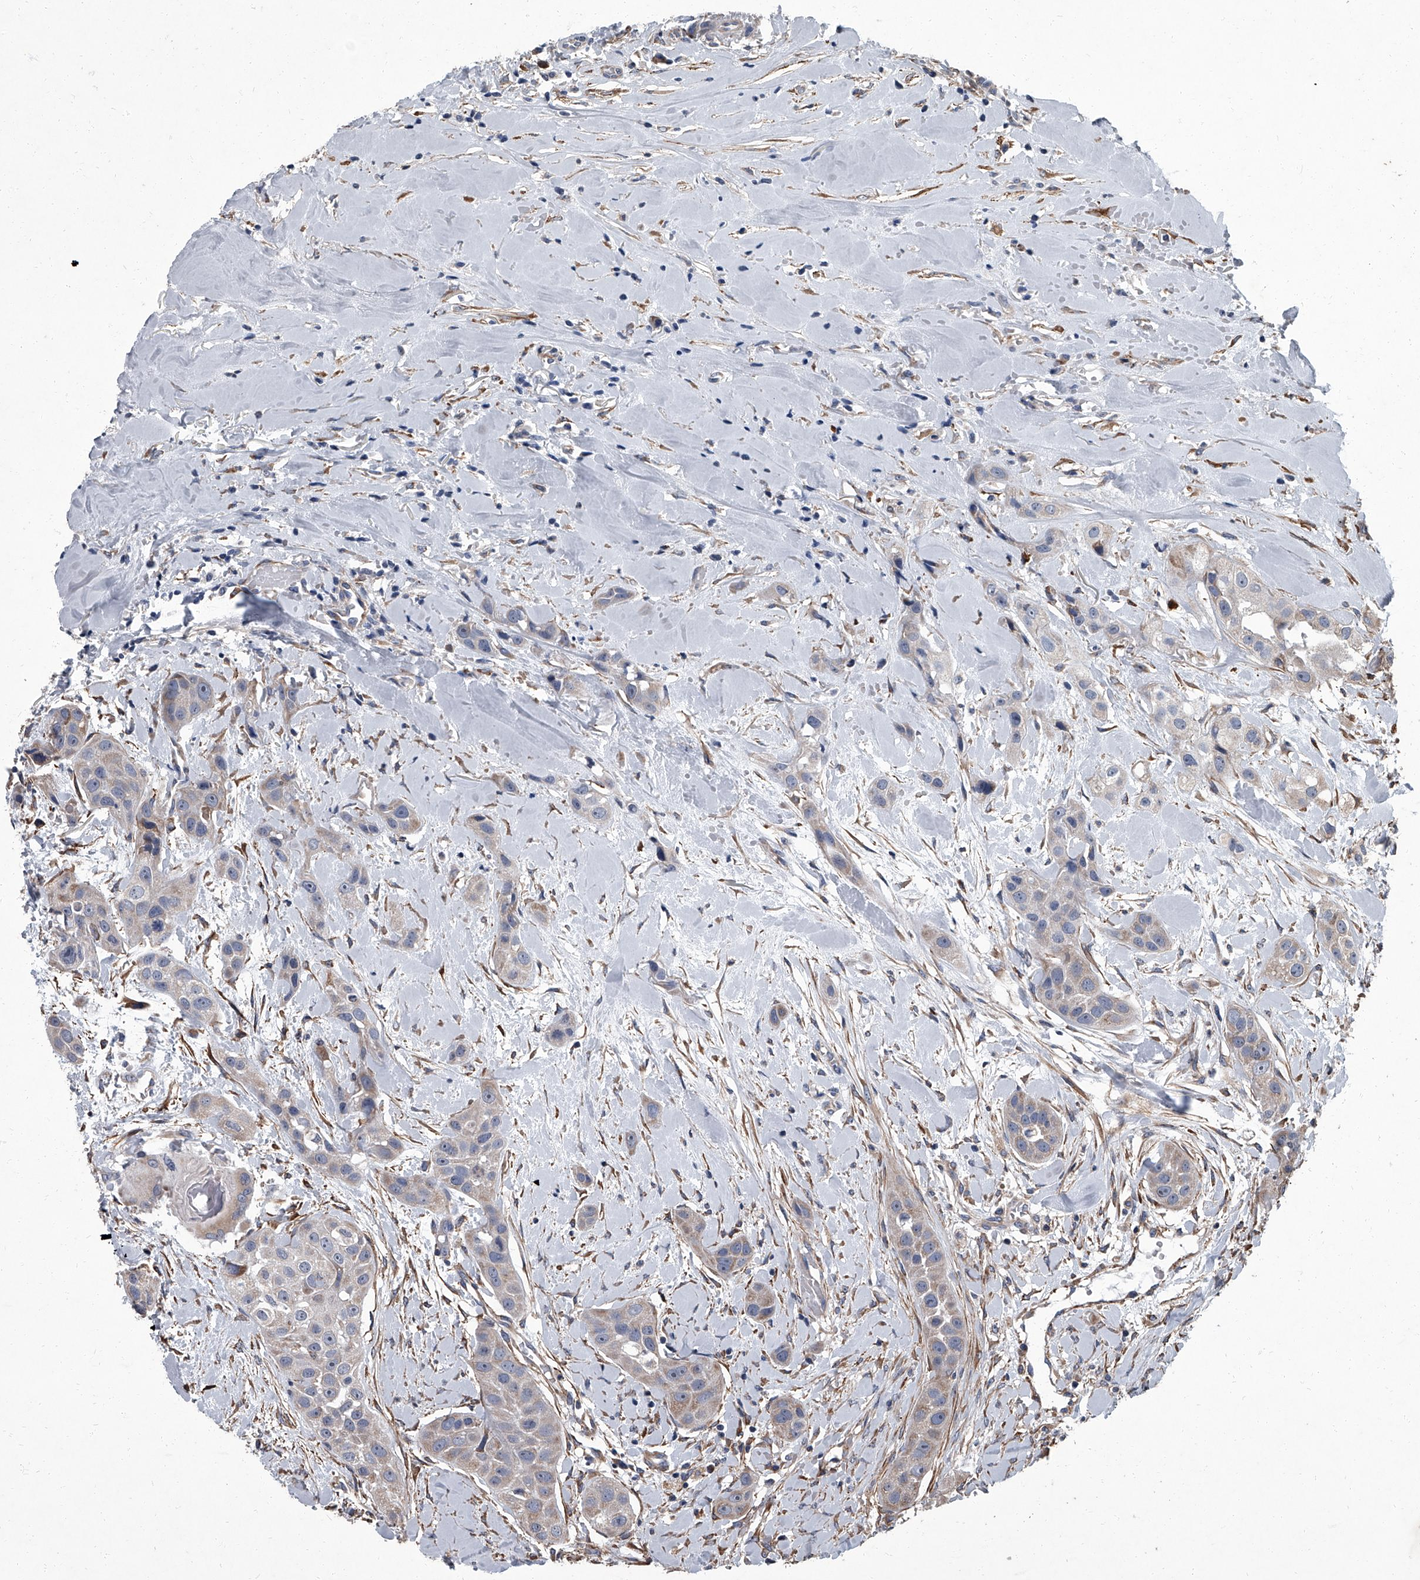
{"staining": {"intensity": "negative", "quantity": "none", "location": "none"}, "tissue": "head and neck cancer", "cell_type": "Tumor cells", "image_type": "cancer", "snomed": [{"axis": "morphology", "description": "Normal tissue, NOS"}, {"axis": "morphology", "description": "Squamous cell carcinoma, NOS"}, {"axis": "topography", "description": "Skeletal muscle"}, {"axis": "topography", "description": "Head-Neck"}], "caption": "The immunohistochemistry micrograph has no significant expression in tumor cells of head and neck cancer tissue.", "gene": "SIRT4", "patient": {"sex": "male", "age": 51}}